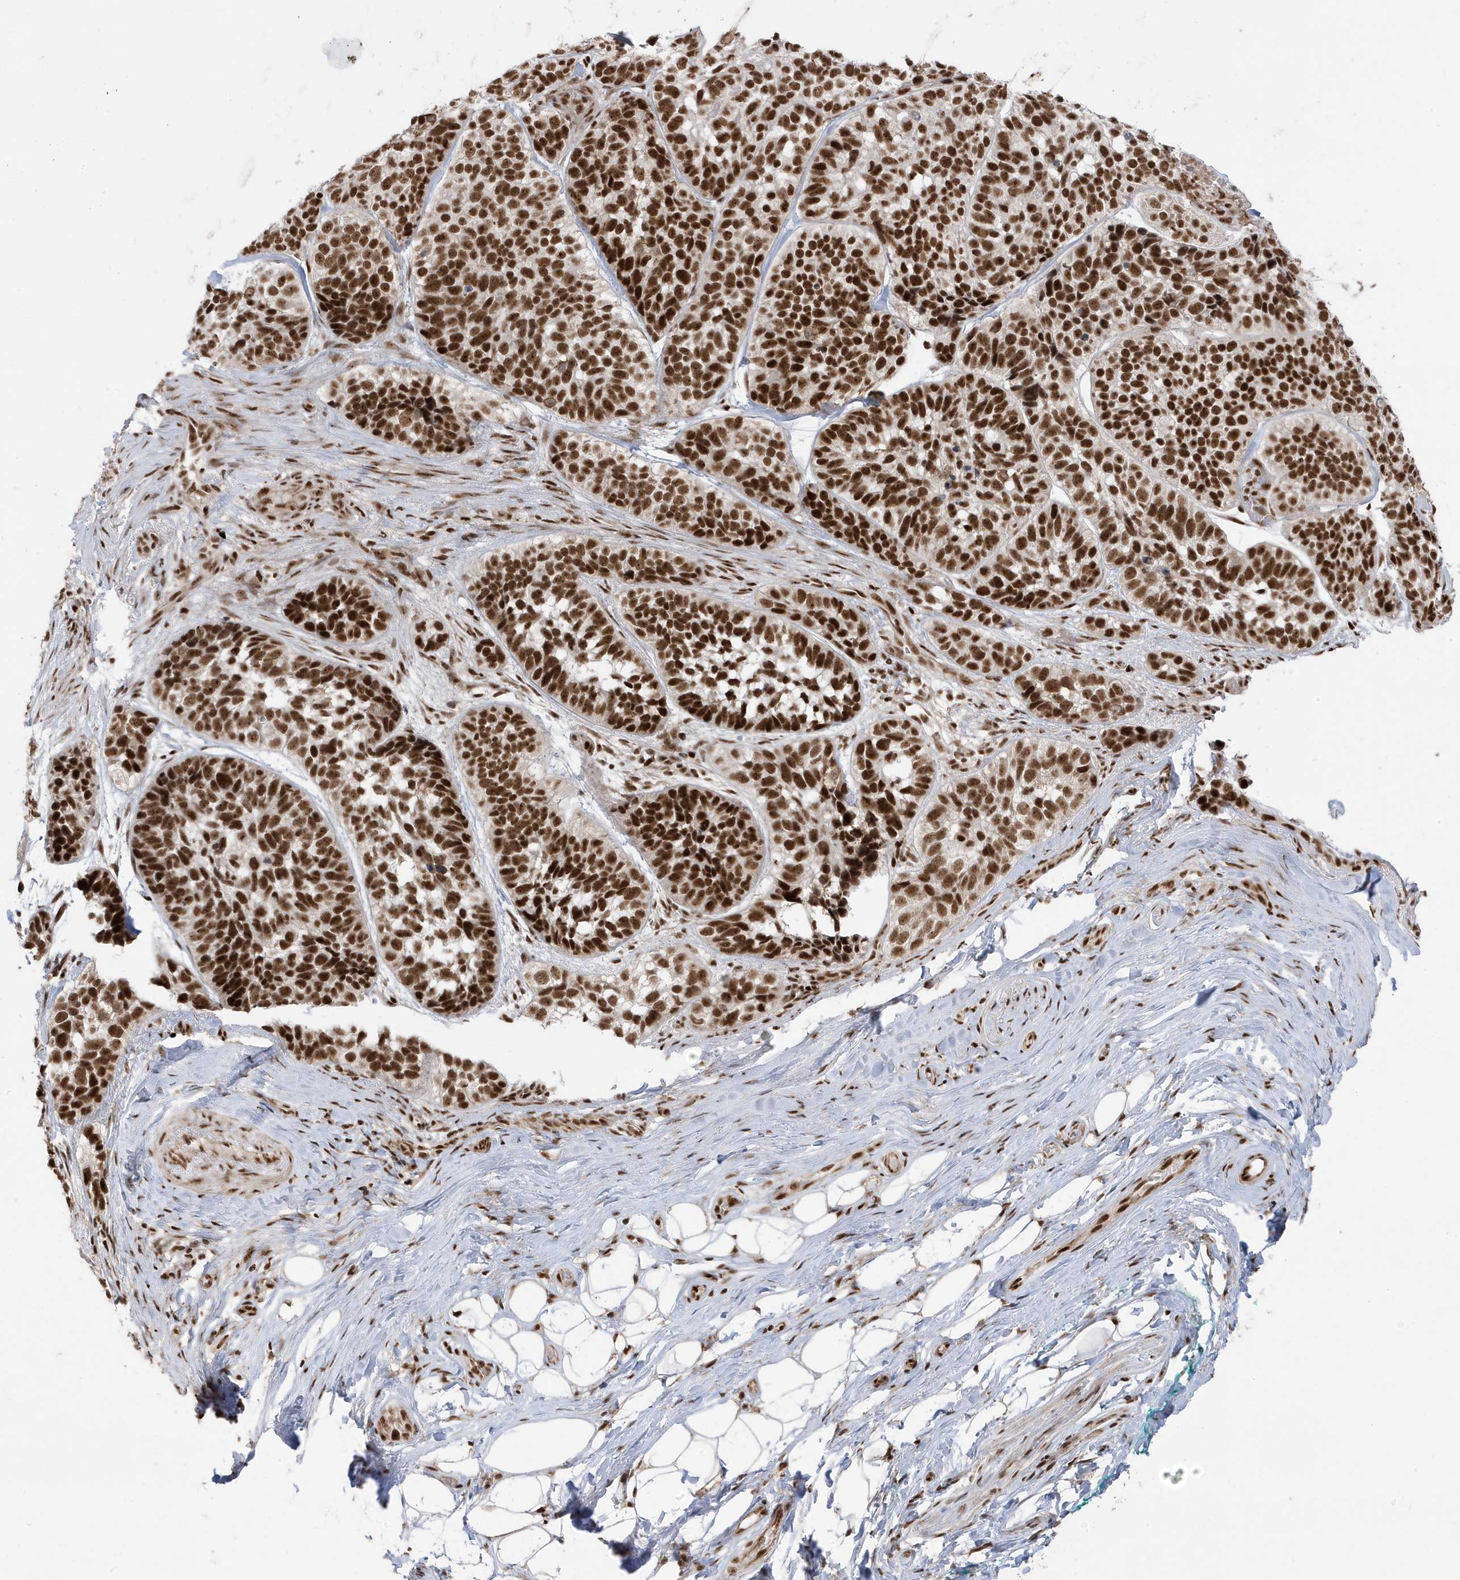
{"staining": {"intensity": "strong", "quantity": ">75%", "location": "nuclear"}, "tissue": "skin cancer", "cell_type": "Tumor cells", "image_type": "cancer", "snomed": [{"axis": "morphology", "description": "Basal cell carcinoma"}, {"axis": "topography", "description": "Skin"}], "caption": "The image demonstrates staining of skin cancer, revealing strong nuclear protein staining (brown color) within tumor cells. The staining was performed using DAB (3,3'-diaminobenzidine), with brown indicating positive protein expression. Nuclei are stained blue with hematoxylin.", "gene": "MTREX", "patient": {"sex": "male", "age": 62}}